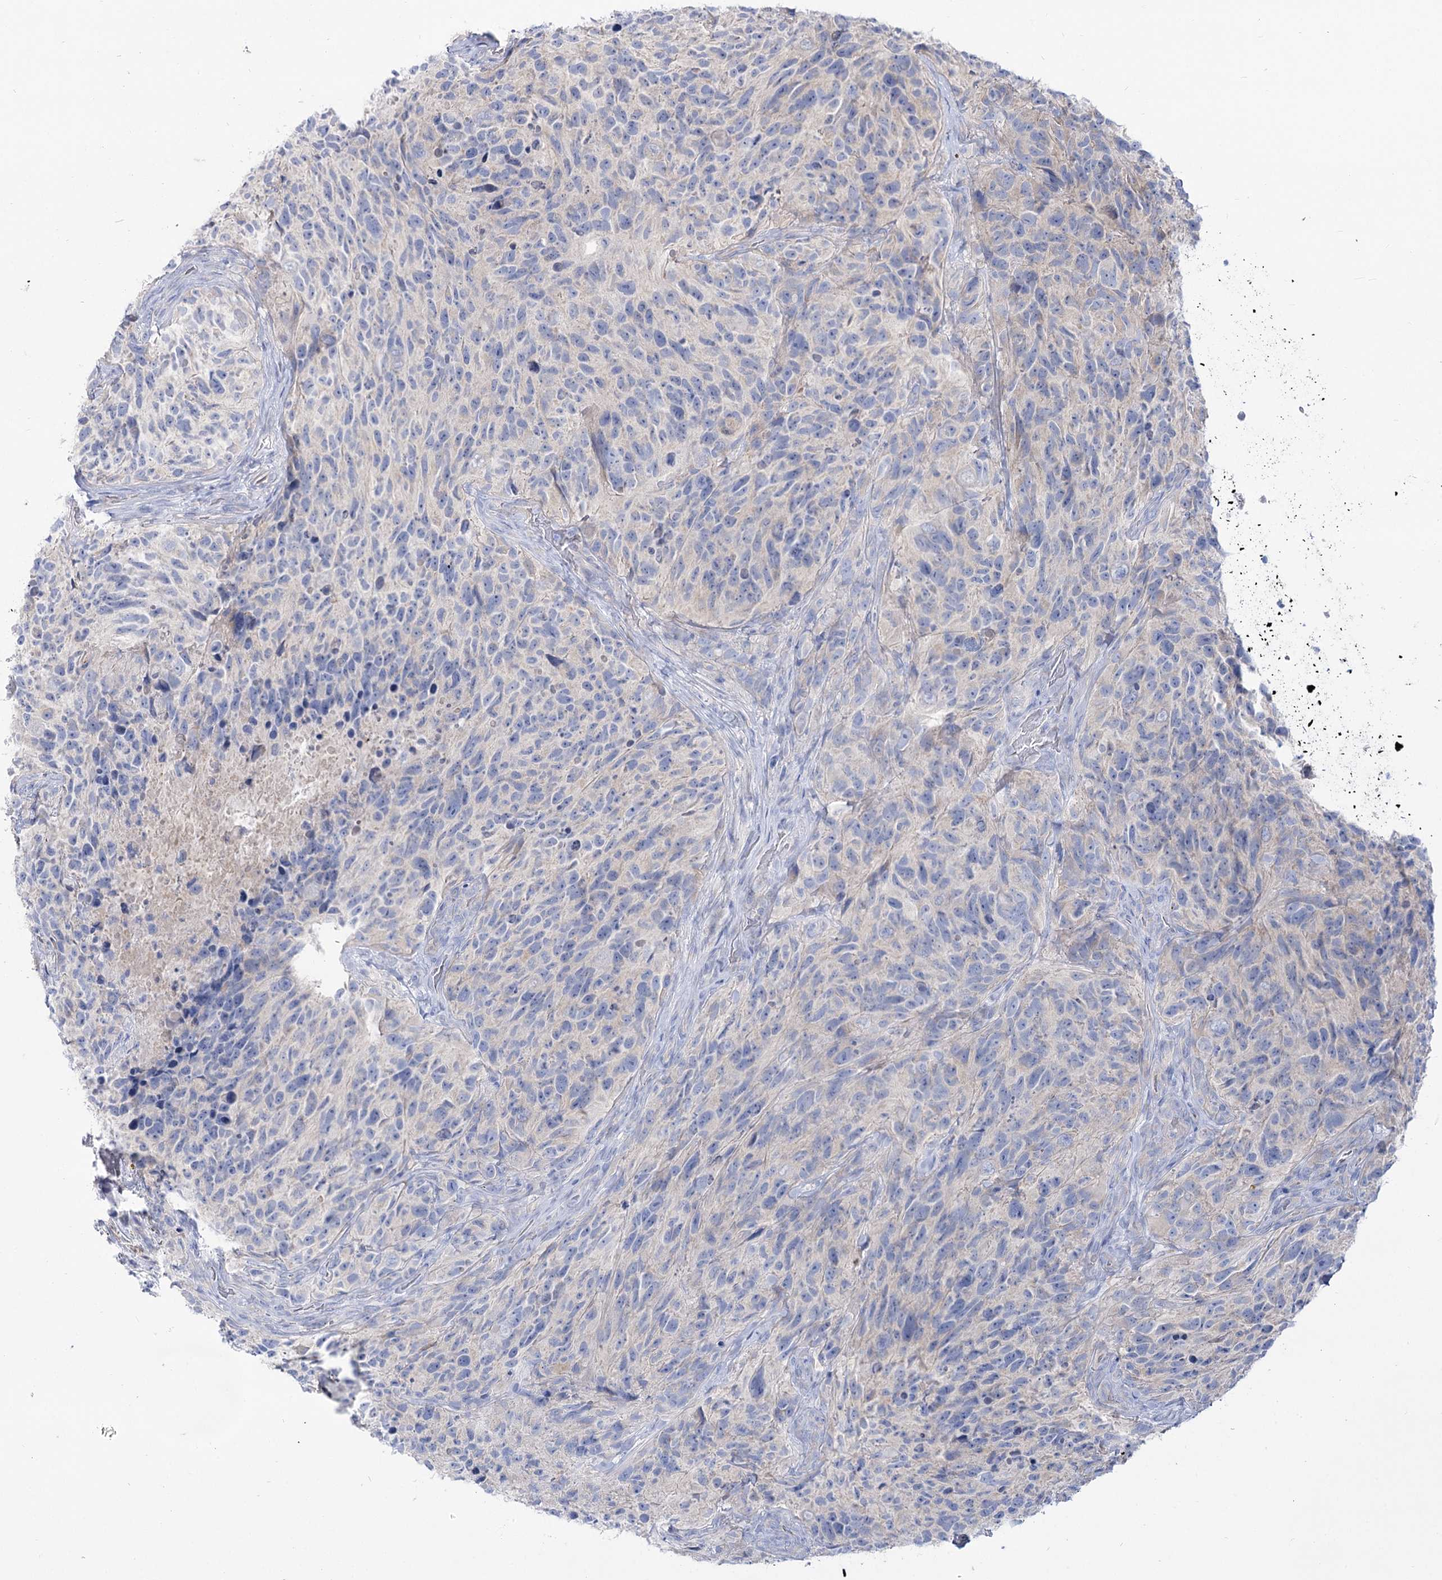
{"staining": {"intensity": "negative", "quantity": "none", "location": "none"}, "tissue": "glioma", "cell_type": "Tumor cells", "image_type": "cancer", "snomed": [{"axis": "morphology", "description": "Glioma, malignant, High grade"}, {"axis": "topography", "description": "Brain"}], "caption": "This is an immunohistochemistry (IHC) micrograph of human glioma. There is no positivity in tumor cells.", "gene": "SUOX", "patient": {"sex": "male", "age": 69}}